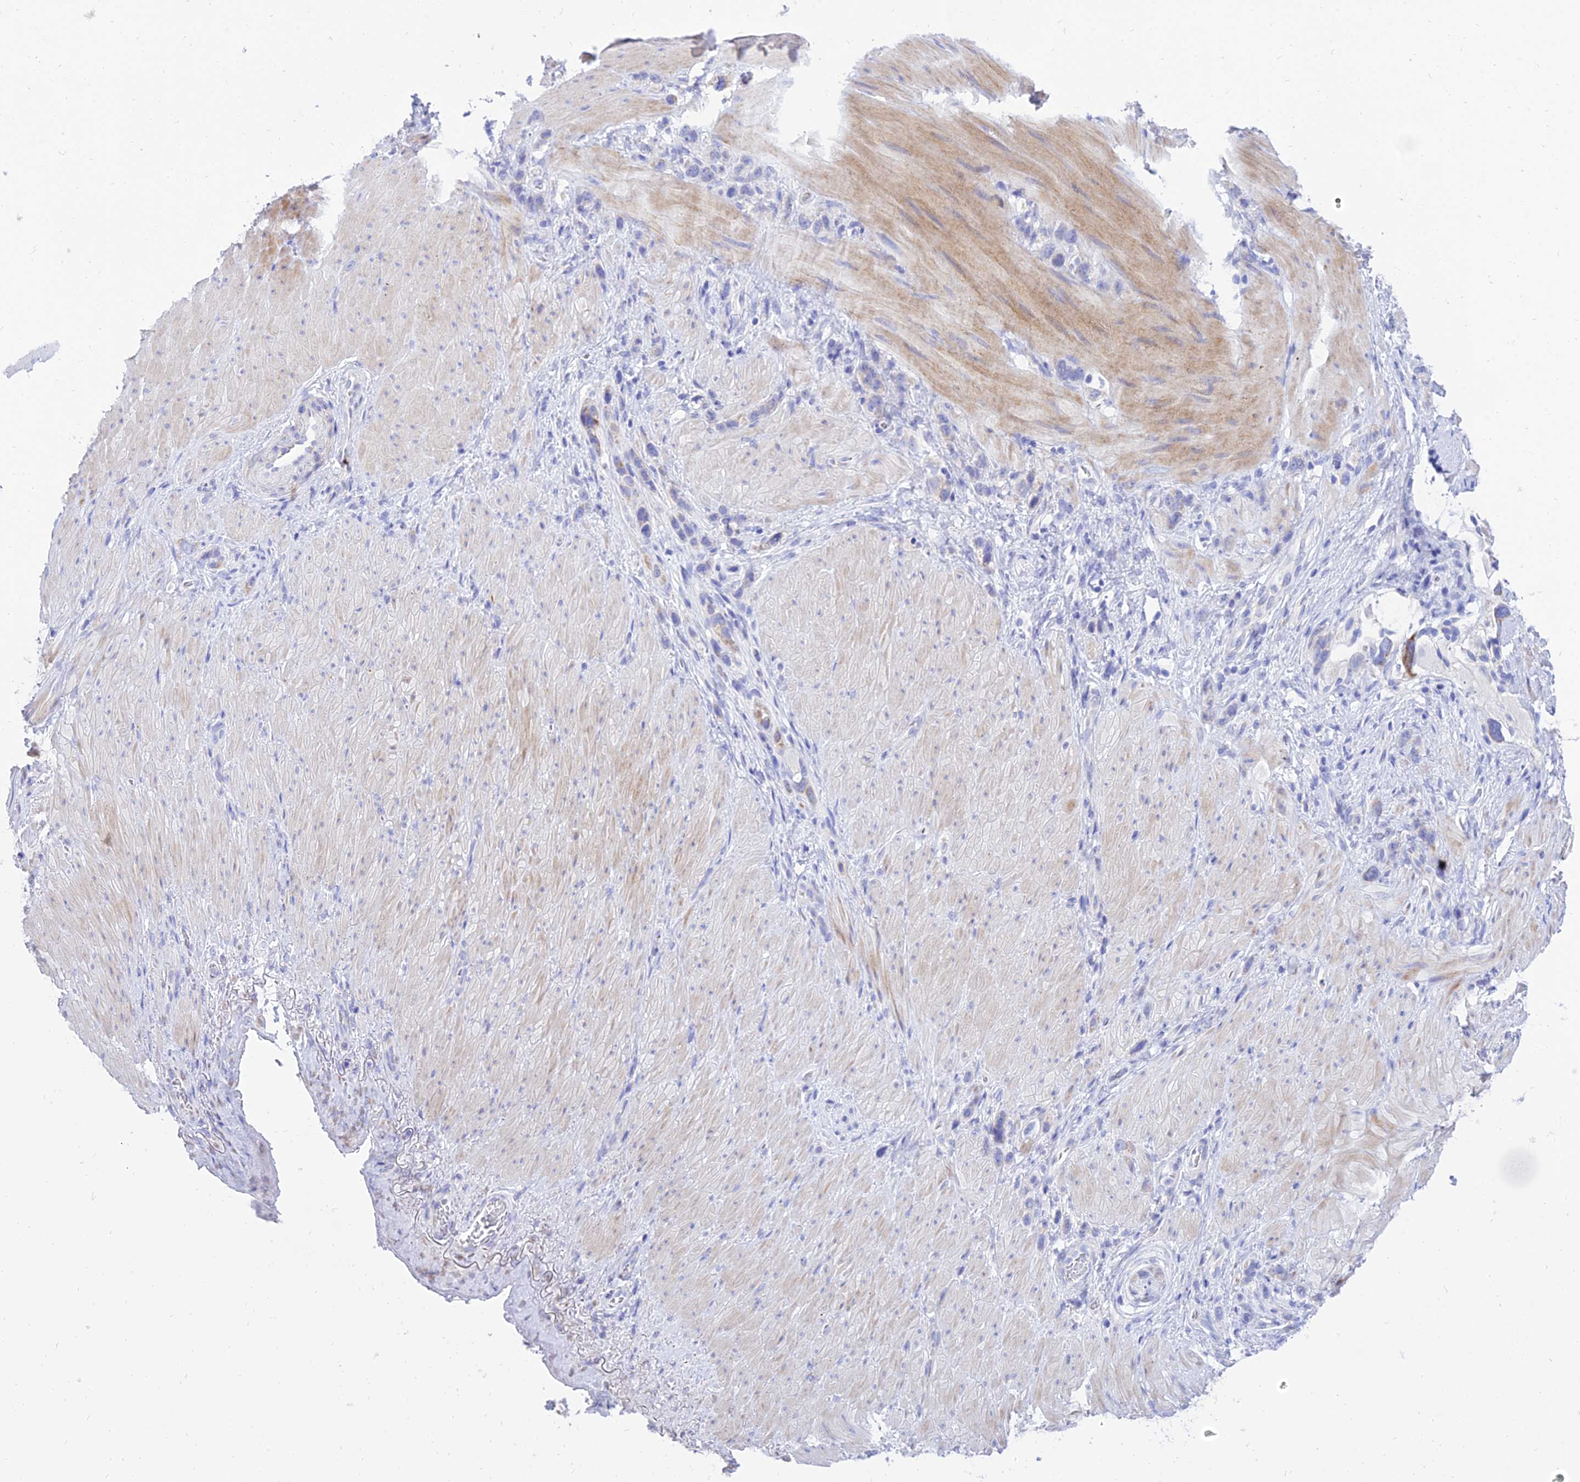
{"staining": {"intensity": "negative", "quantity": "none", "location": "none"}, "tissue": "stomach cancer", "cell_type": "Tumor cells", "image_type": "cancer", "snomed": [{"axis": "morphology", "description": "Adenocarcinoma, NOS"}, {"axis": "topography", "description": "Stomach"}], "caption": "Immunohistochemical staining of human stomach cancer (adenocarcinoma) demonstrates no significant positivity in tumor cells.", "gene": "PKN3", "patient": {"sex": "female", "age": 65}}